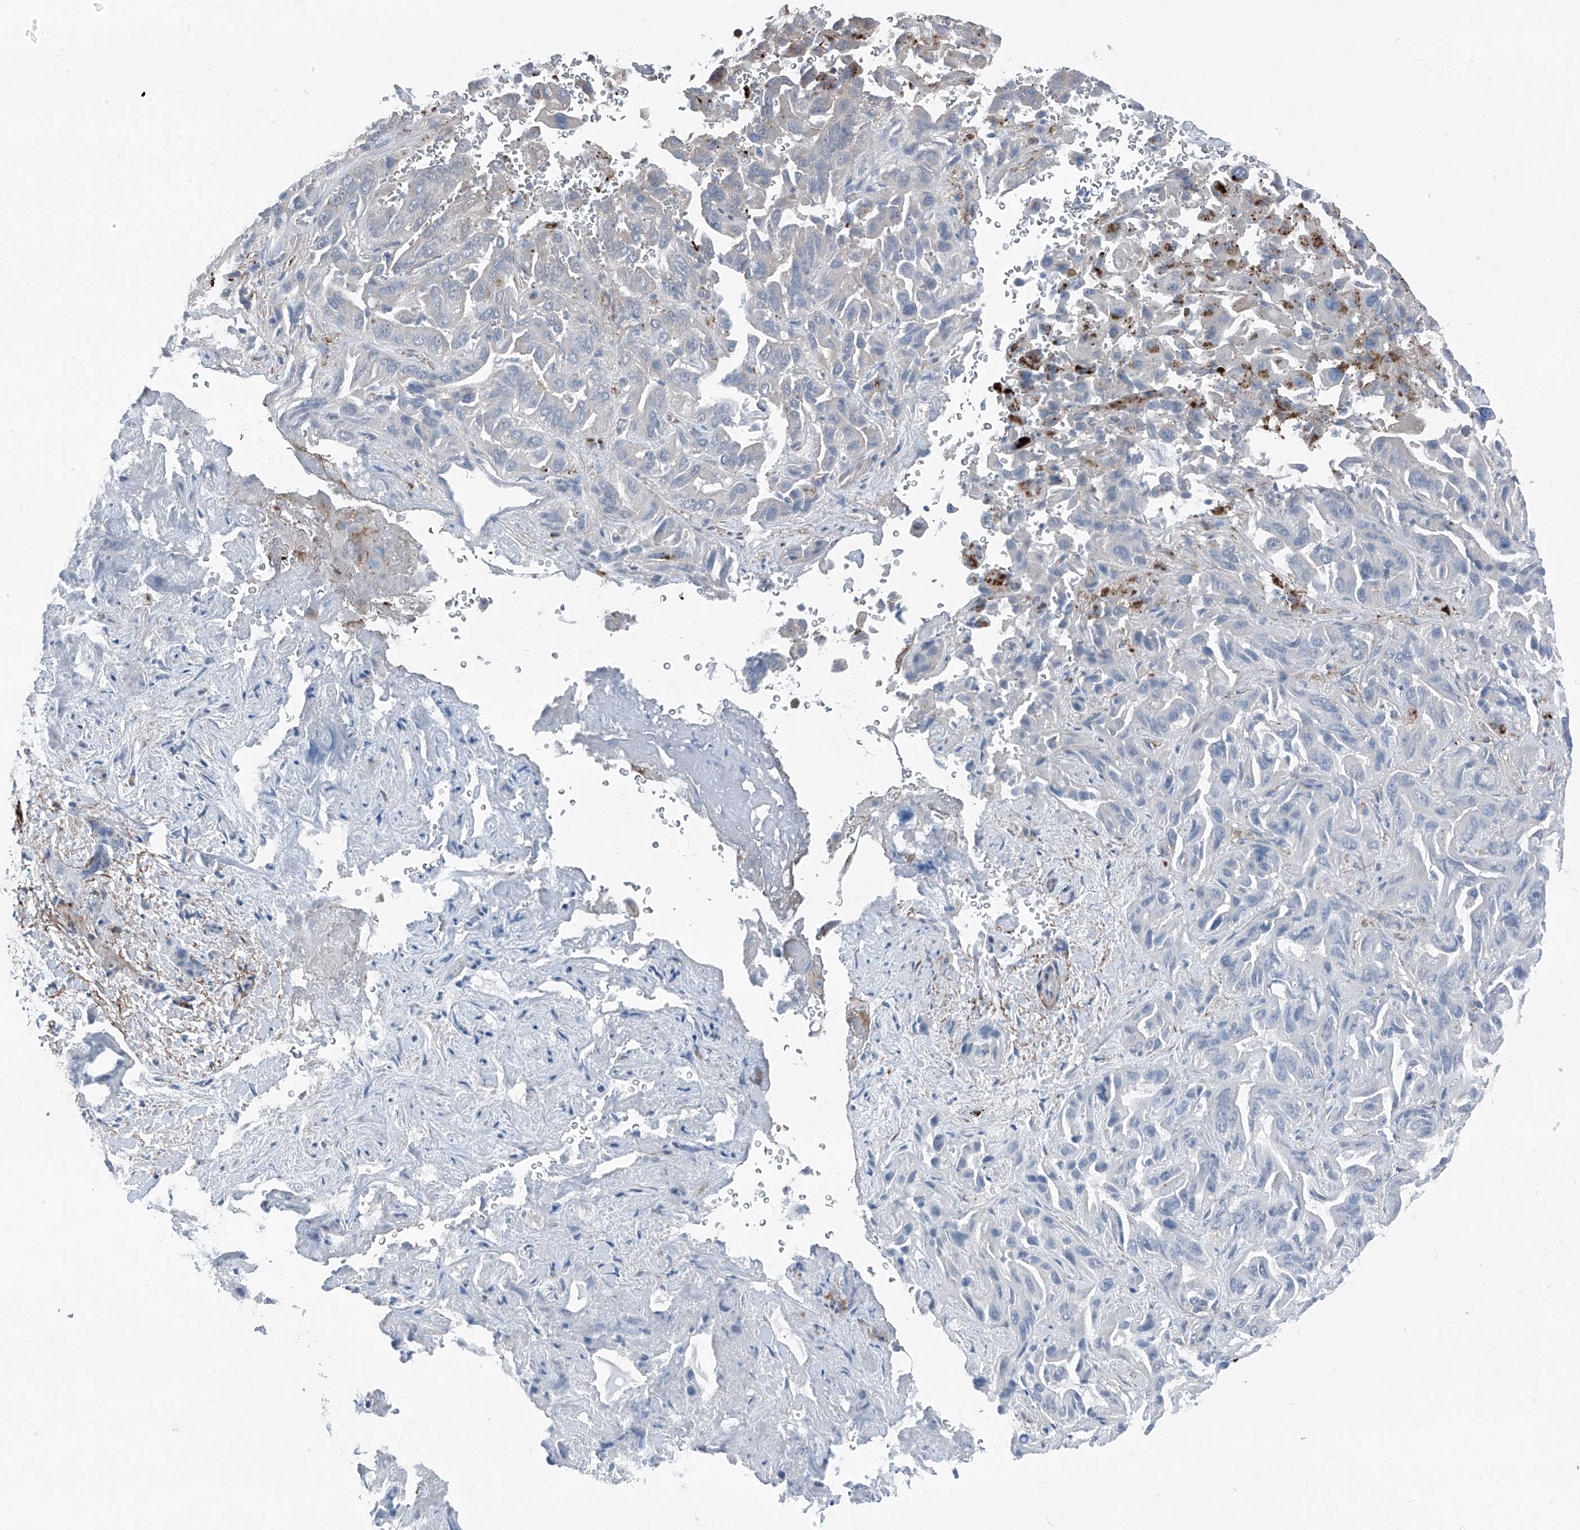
{"staining": {"intensity": "negative", "quantity": "none", "location": "none"}, "tissue": "liver cancer", "cell_type": "Tumor cells", "image_type": "cancer", "snomed": [{"axis": "morphology", "description": "Cholangiocarcinoma"}, {"axis": "topography", "description": "Liver"}], "caption": "Micrograph shows no protein staining in tumor cells of liver cancer tissue.", "gene": "HSPB11", "patient": {"sex": "female", "age": 52}}